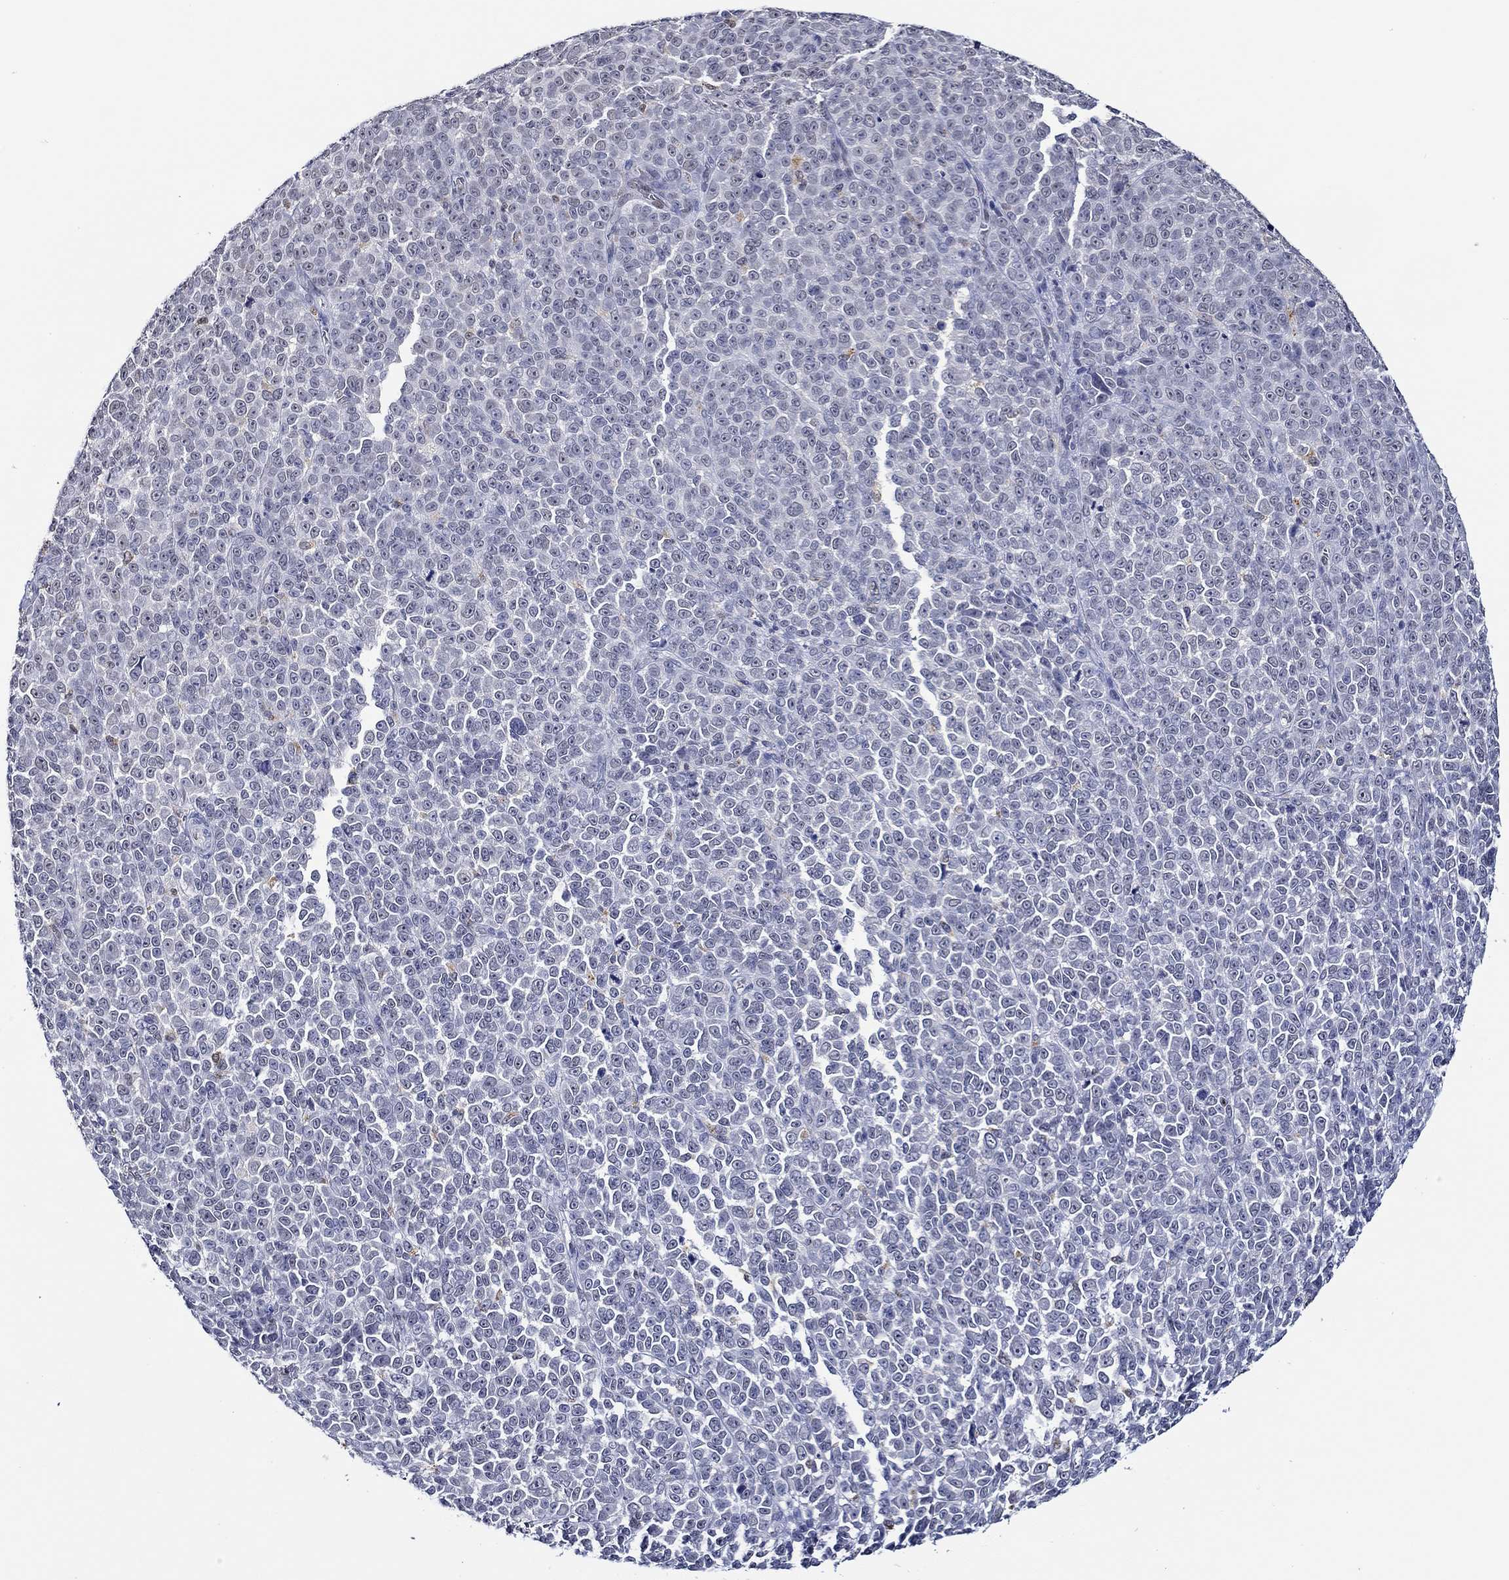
{"staining": {"intensity": "negative", "quantity": "none", "location": "none"}, "tissue": "melanoma", "cell_type": "Tumor cells", "image_type": "cancer", "snomed": [{"axis": "morphology", "description": "Malignant melanoma, NOS"}, {"axis": "topography", "description": "Skin"}], "caption": "This is an immunohistochemistry photomicrograph of malignant melanoma. There is no positivity in tumor cells.", "gene": "GATA2", "patient": {"sex": "female", "age": 95}}